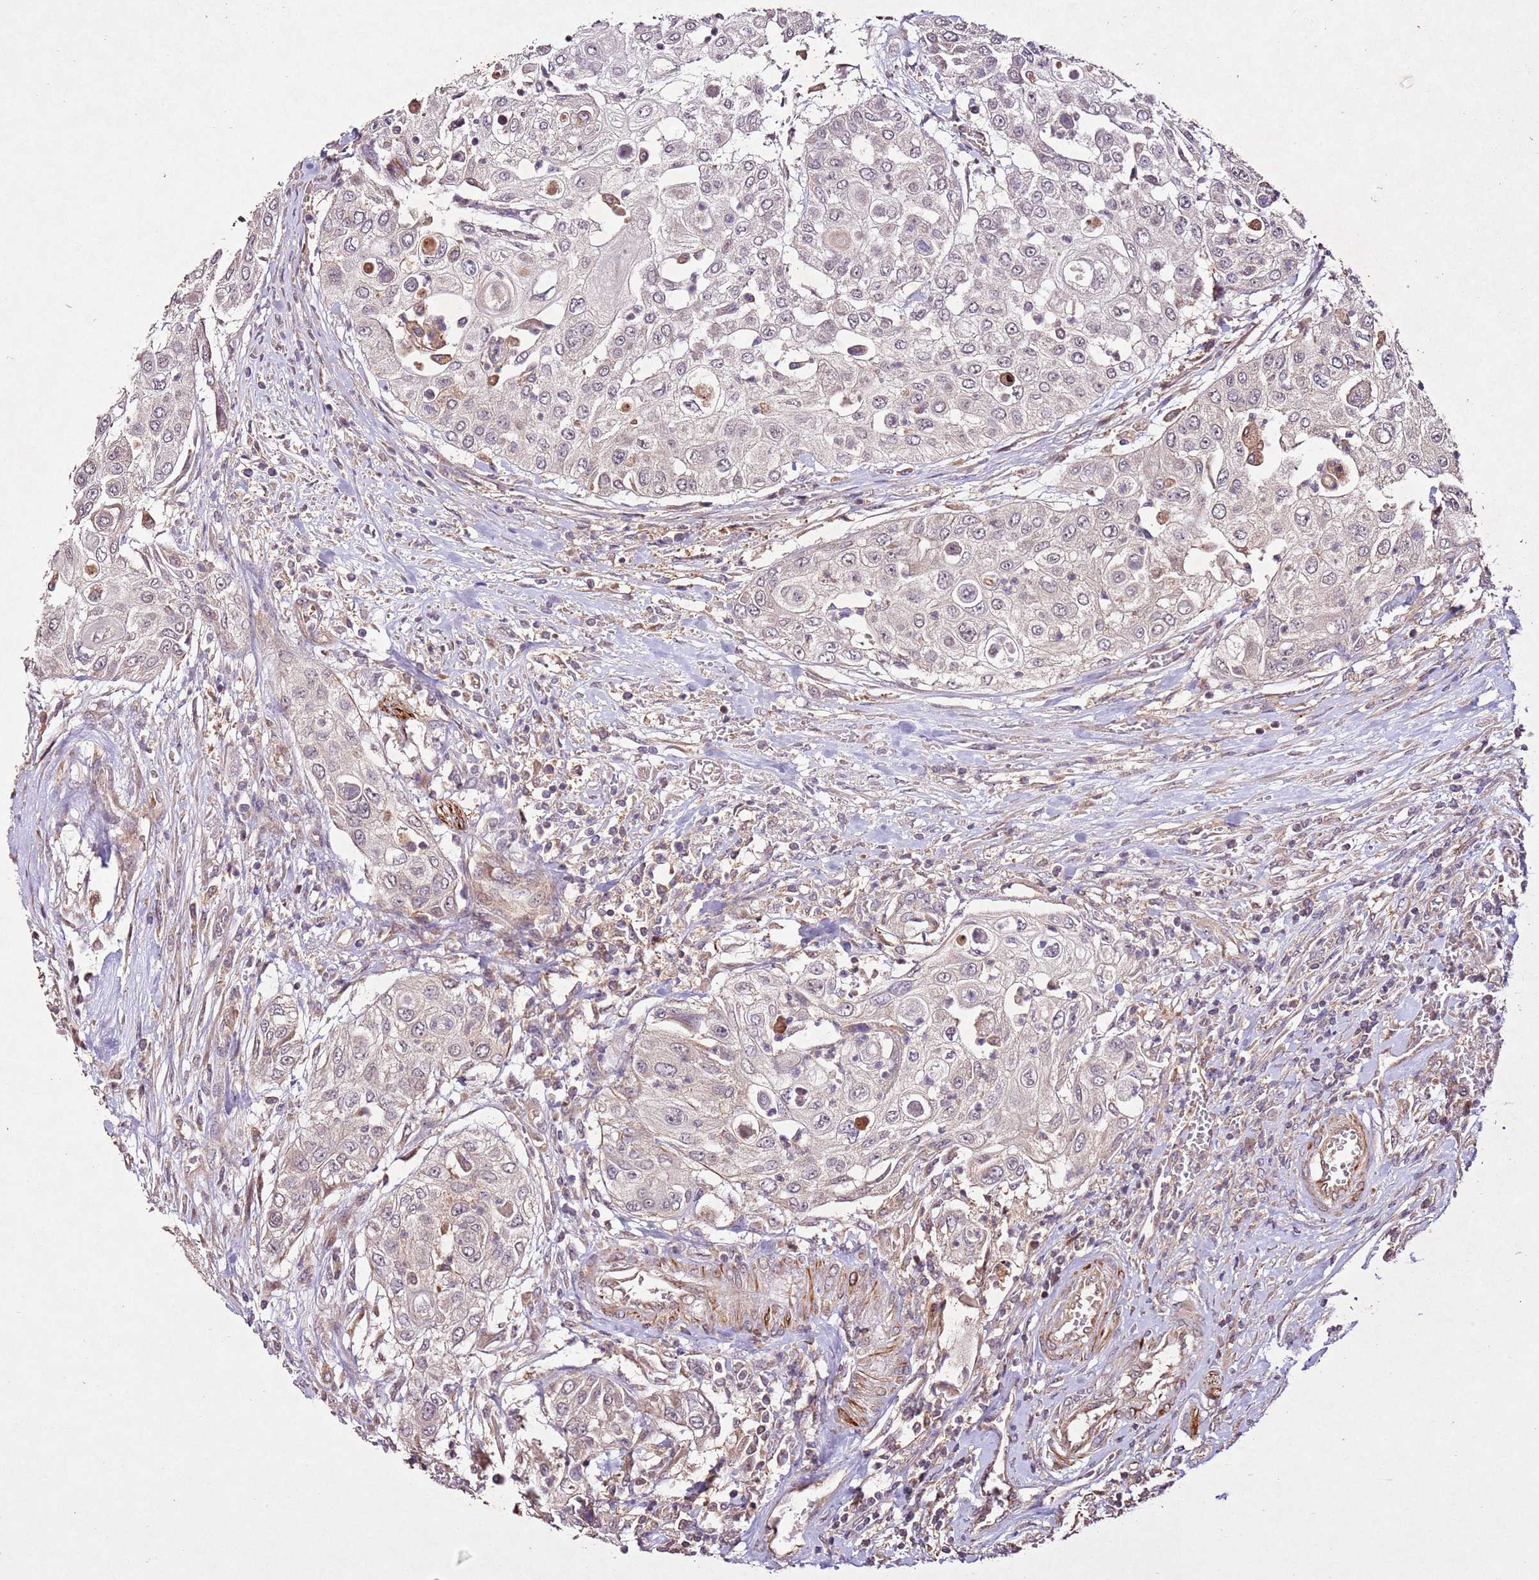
{"staining": {"intensity": "negative", "quantity": "none", "location": "none"}, "tissue": "urothelial cancer", "cell_type": "Tumor cells", "image_type": "cancer", "snomed": [{"axis": "morphology", "description": "Urothelial carcinoma, High grade"}, {"axis": "topography", "description": "Urinary bladder"}], "caption": "Photomicrograph shows no significant protein staining in tumor cells of urothelial cancer. (DAB immunohistochemistry visualized using brightfield microscopy, high magnification).", "gene": "PTMA", "patient": {"sex": "female", "age": 79}}